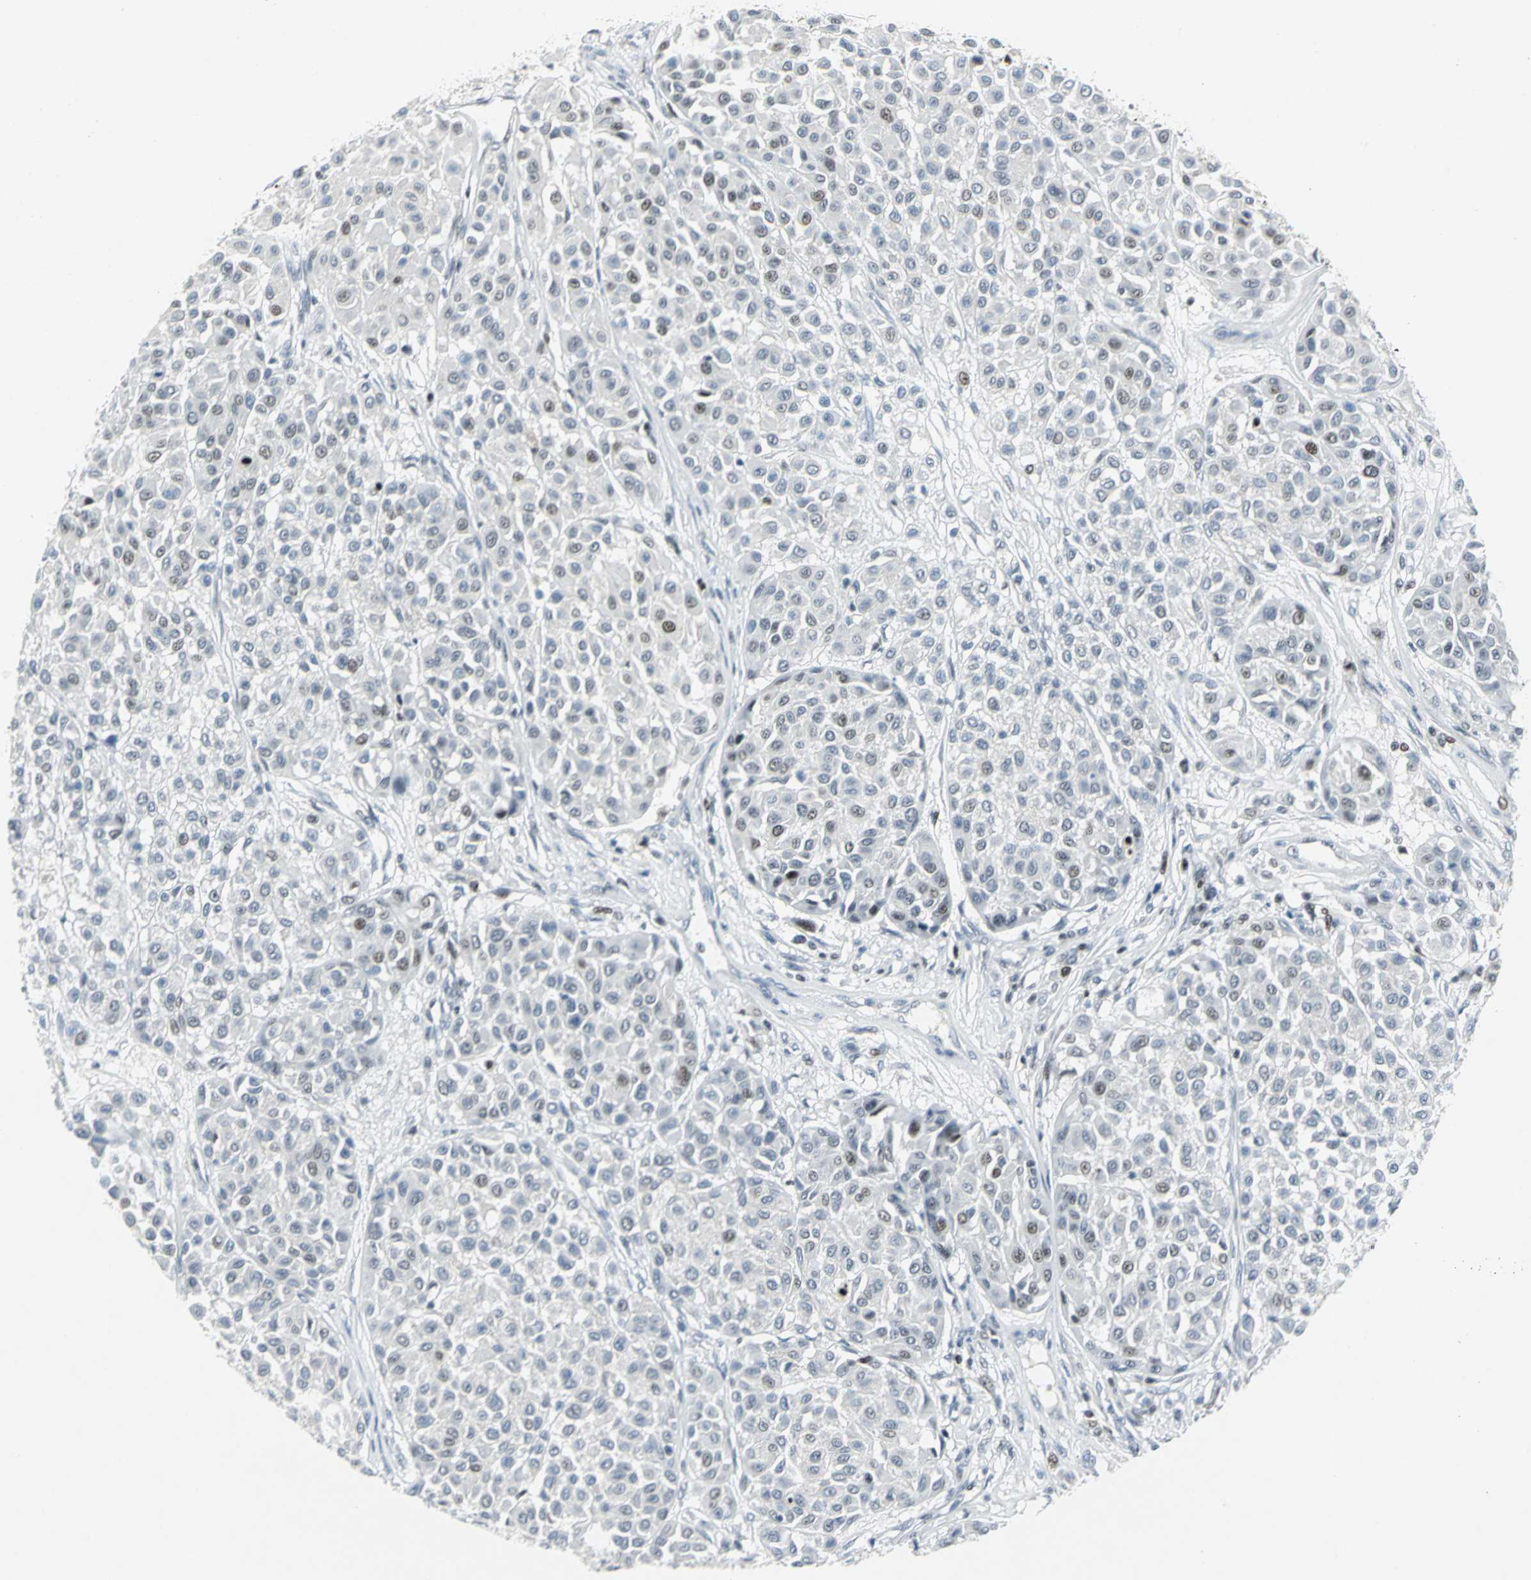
{"staining": {"intensity": "weak", "quantity": "<25%", "location": "nuclear"}, "tissue": "melanoma", "cell_type": "Tumor cells", "image_type": "cancer", "snomed": [{"axis": "morphology", "description": "Malignant melanoma, Metastatic site"}, {"axis": "topography", "description": "Soft tissue"}], "caption": "This histopathology image is of melanoma stained with immunohistochemistry (IHC) to label a protein in brown with the nuclei are counter-stained blue. There is no expression in tumor cells. (DAB immunohistochemistry, high magnification).", "gene": "RPA1", "patient": {"sex": "male", "age": 41}}